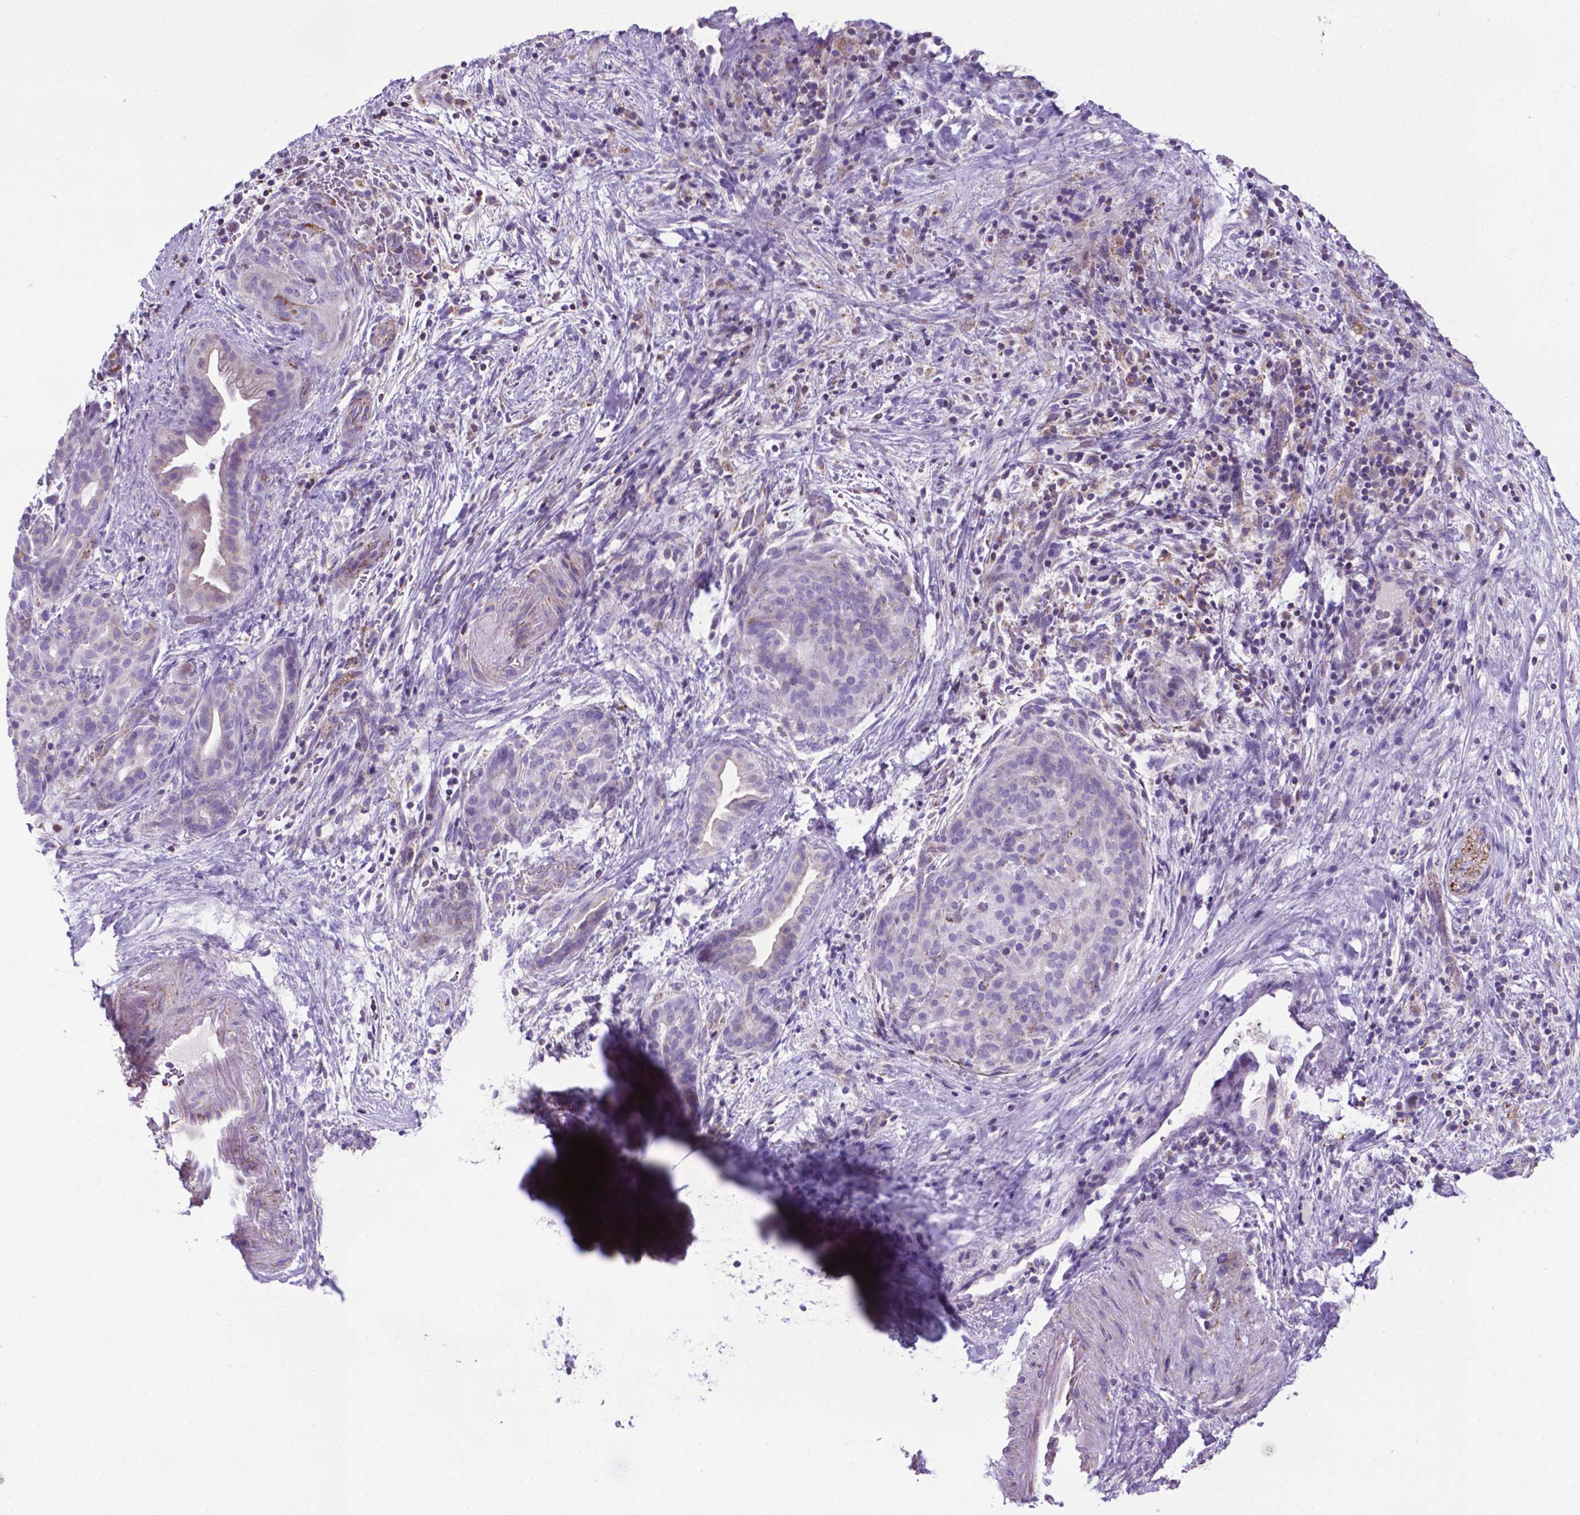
{"staining": {"intensity": "negative", "quantity": "none", "location": "none"}, "tissue": "pancreatic cancer", "cell_type": "Tumor cells", "image_type": "cancer", "snomed": [{"axis": "morphology", "description": "Adenocarcinoma, NOS"}, {"axis": "topography", "description": "Pancreas"}], "caption": "There is no significant staining in tumor cells of pancreatic adenocarcinoma.", "gene": "POU3F3", "patient": {"sex": "male", "age": 44}}